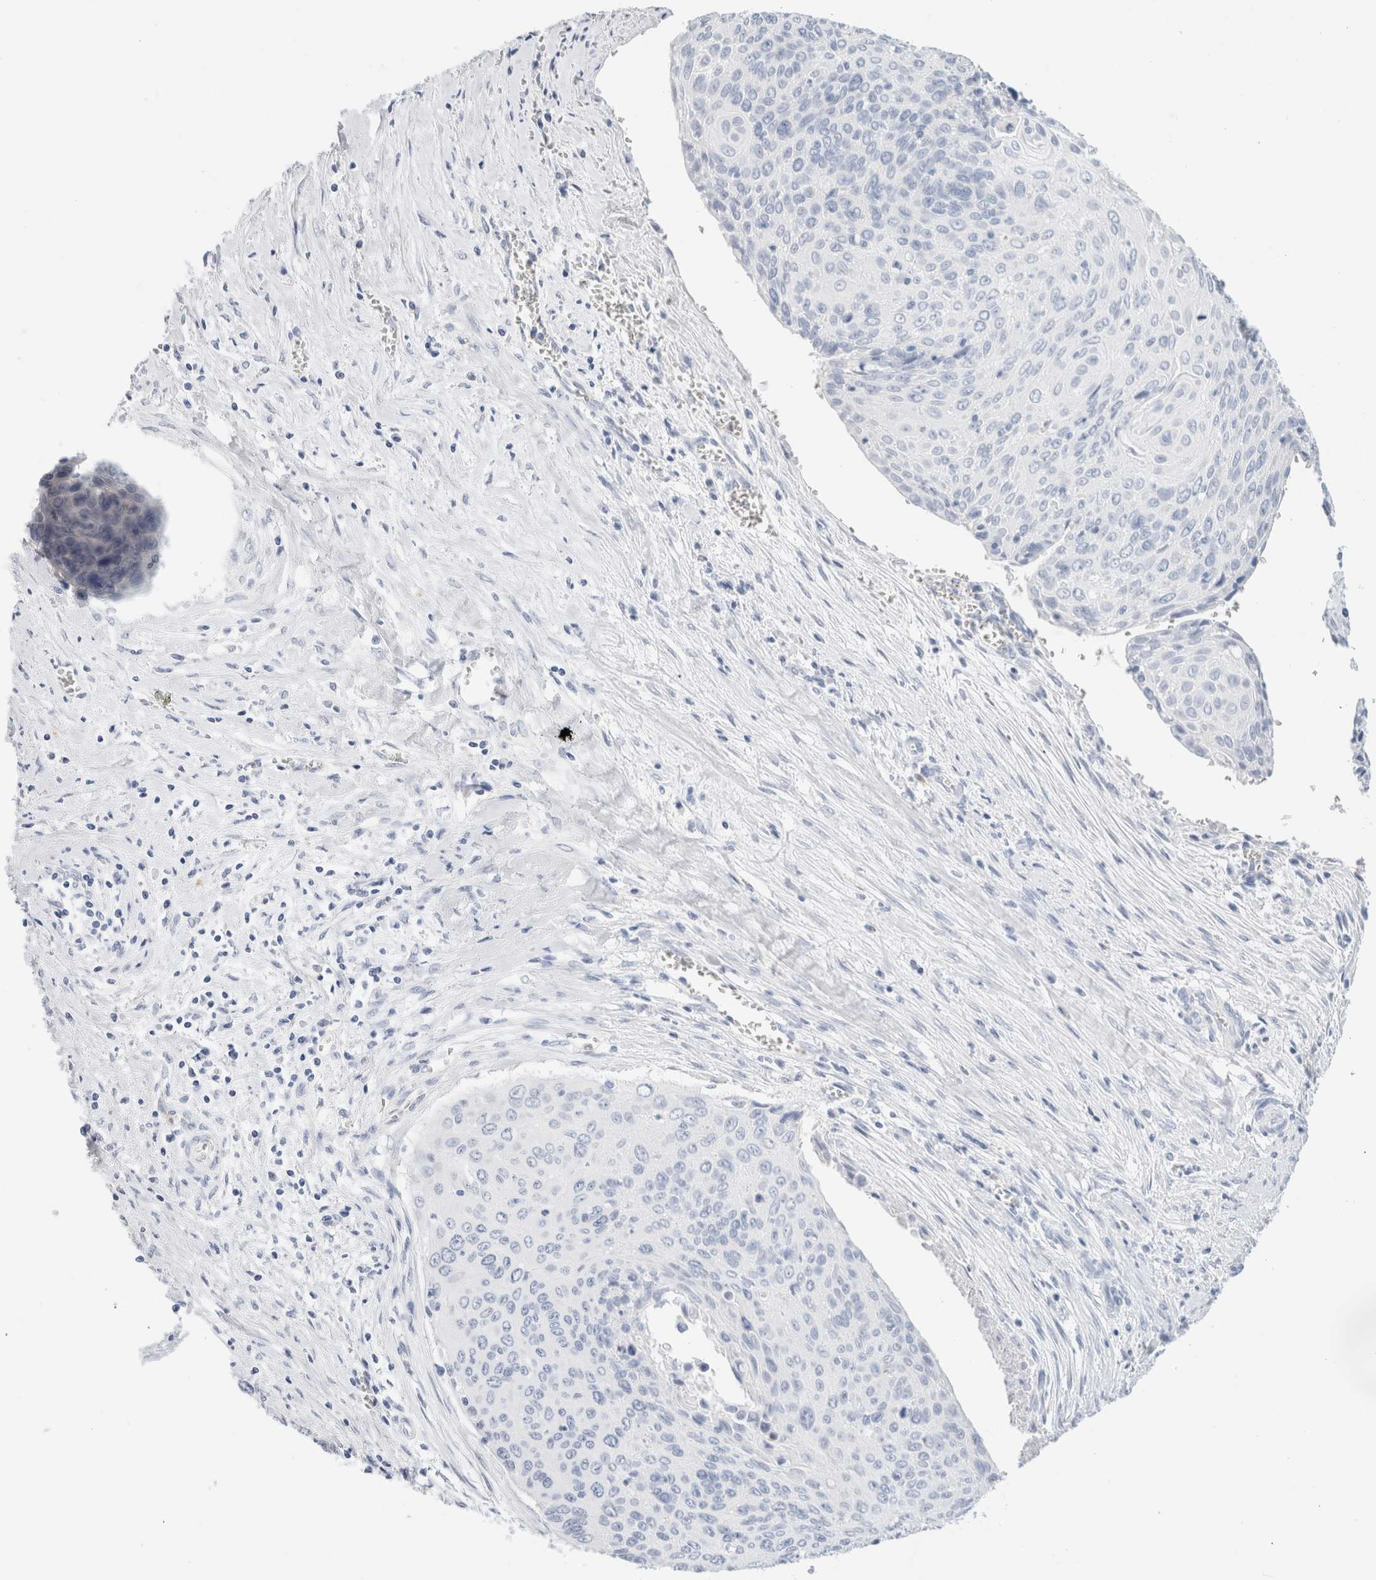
{"staining": {"intensity": "negative", "quantity": "none", "location": "none"}, "tissue": "cervical cancer", "cell_type": "Tumor cells", "image_type": "cancer", "snomed": [{"axis": "morphology", "description": "Squamous cell carcinoma, NOS"}, {"axis": "topography", "description": "Cervix"}], "caption": "High magnification brightfield microscopy of cervical cancer (squamous cell carcinoma) stained with DAB (brown) and counterstained with hematoxylin (blue): tumor cells show no significant staining. The staining is performed using DAB brown chromogen with nuclei counter-stained in using hematoxylin.", "gene": "ARG1", "patient": {"sex": "female", "age": 55}}